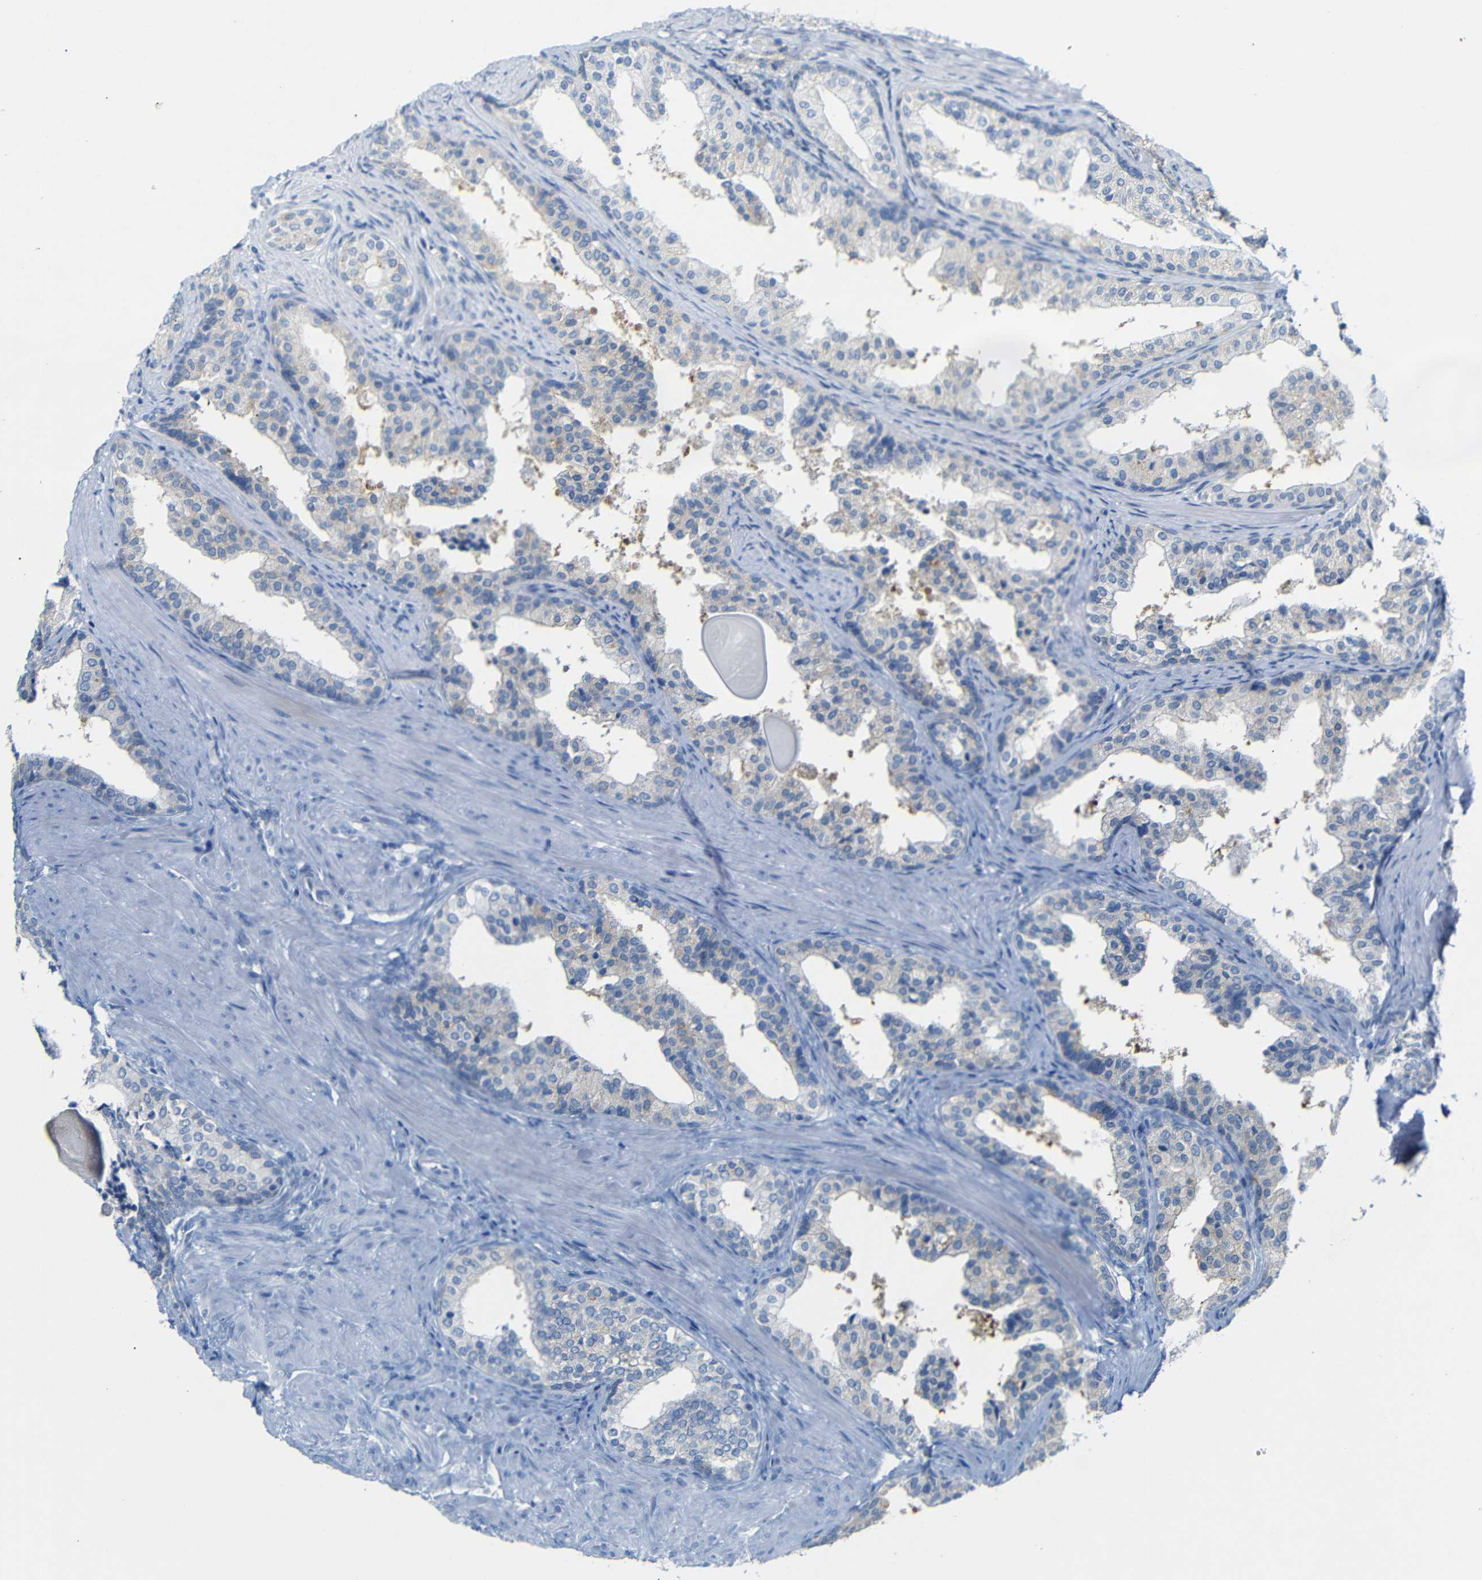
{"staining": {"intensity": "weak", "quantity": "<25%", "location": "cytoplasmic/membranous"}, "tissue": "prostate cancer", "cell_type": "Tumor cells", "image_type": "cancer", "snomed": [{"axis": "morphology", "description": "Adenocarcinoma, Low grade"}, {"axis": "topography", "description": "Prostate"}], "caption": "Human prostate cancer (adenocarcinoma (low-grade)) stained for a protein using immunohistochemistry reveals no staining in tumor cells.", "gene": "FCRL1", "patient": {"sex": "male", "age": 60}}